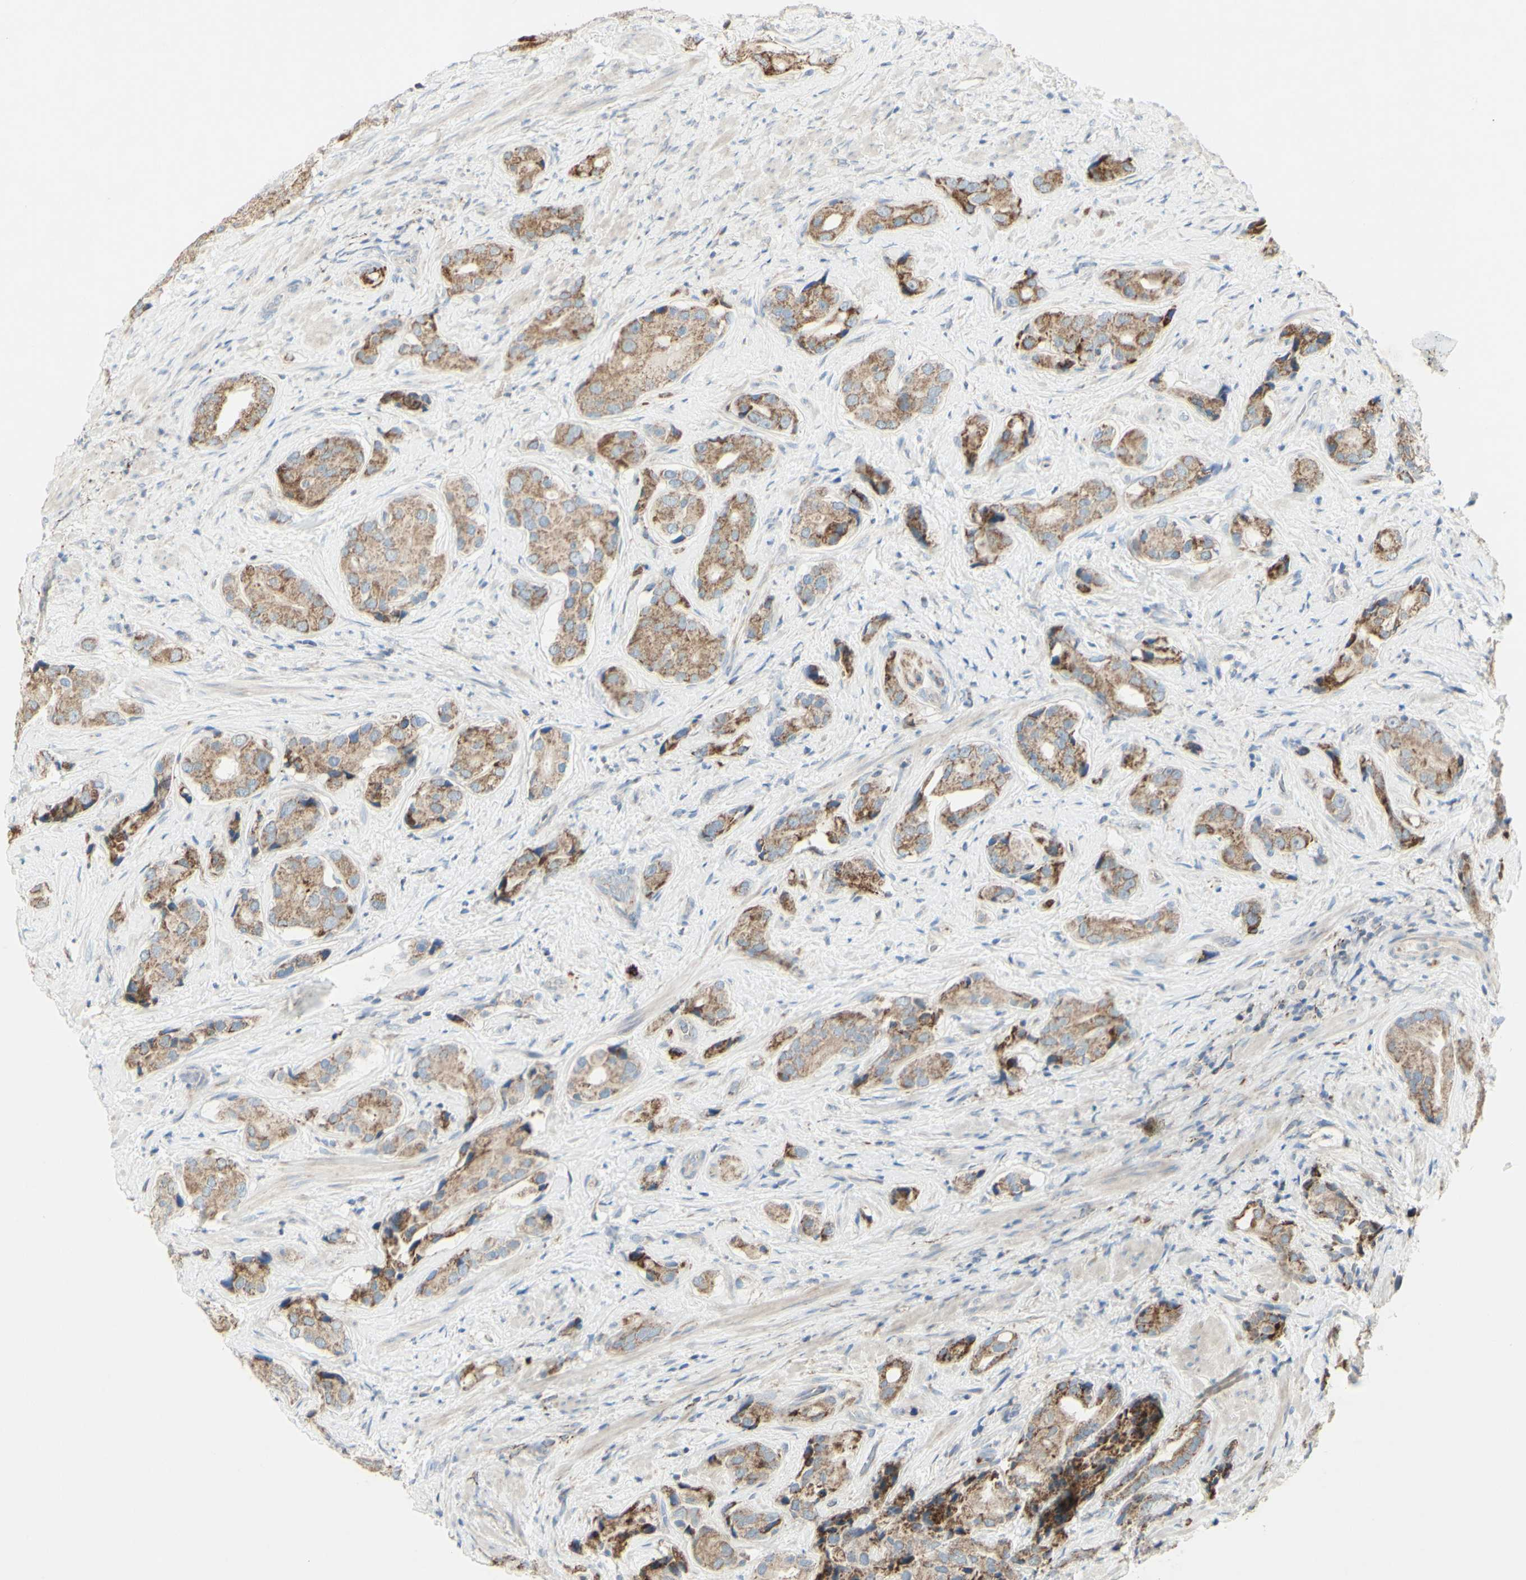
{"staining": {"intensity": "moderate", "quantity": "25%-75%", "location": "cytoplasmic/membranous"}, "tissue": "prostate cancer", "cell_type": "Tumor cells", "image_type": "cancer", "snomed": [{"axis": "morphology", "description": "Adenocarcinoma, High grade"}, {"axis": "topography", "description": "Prostate"}], "caption": "IHC micrograph of neoplastic tissue: human high-grade adenocarcinoma (prostate) stained using immunohistochemistry (IHC) displays medium levels of moderate protein expression localized specifically in the cytoplasmic/membranous of tumor cells, appearing as a cytoplasmic/membranous brown color.", "gene": "CNTNAP1", "patient": {"sex": "male", "age": 71}}